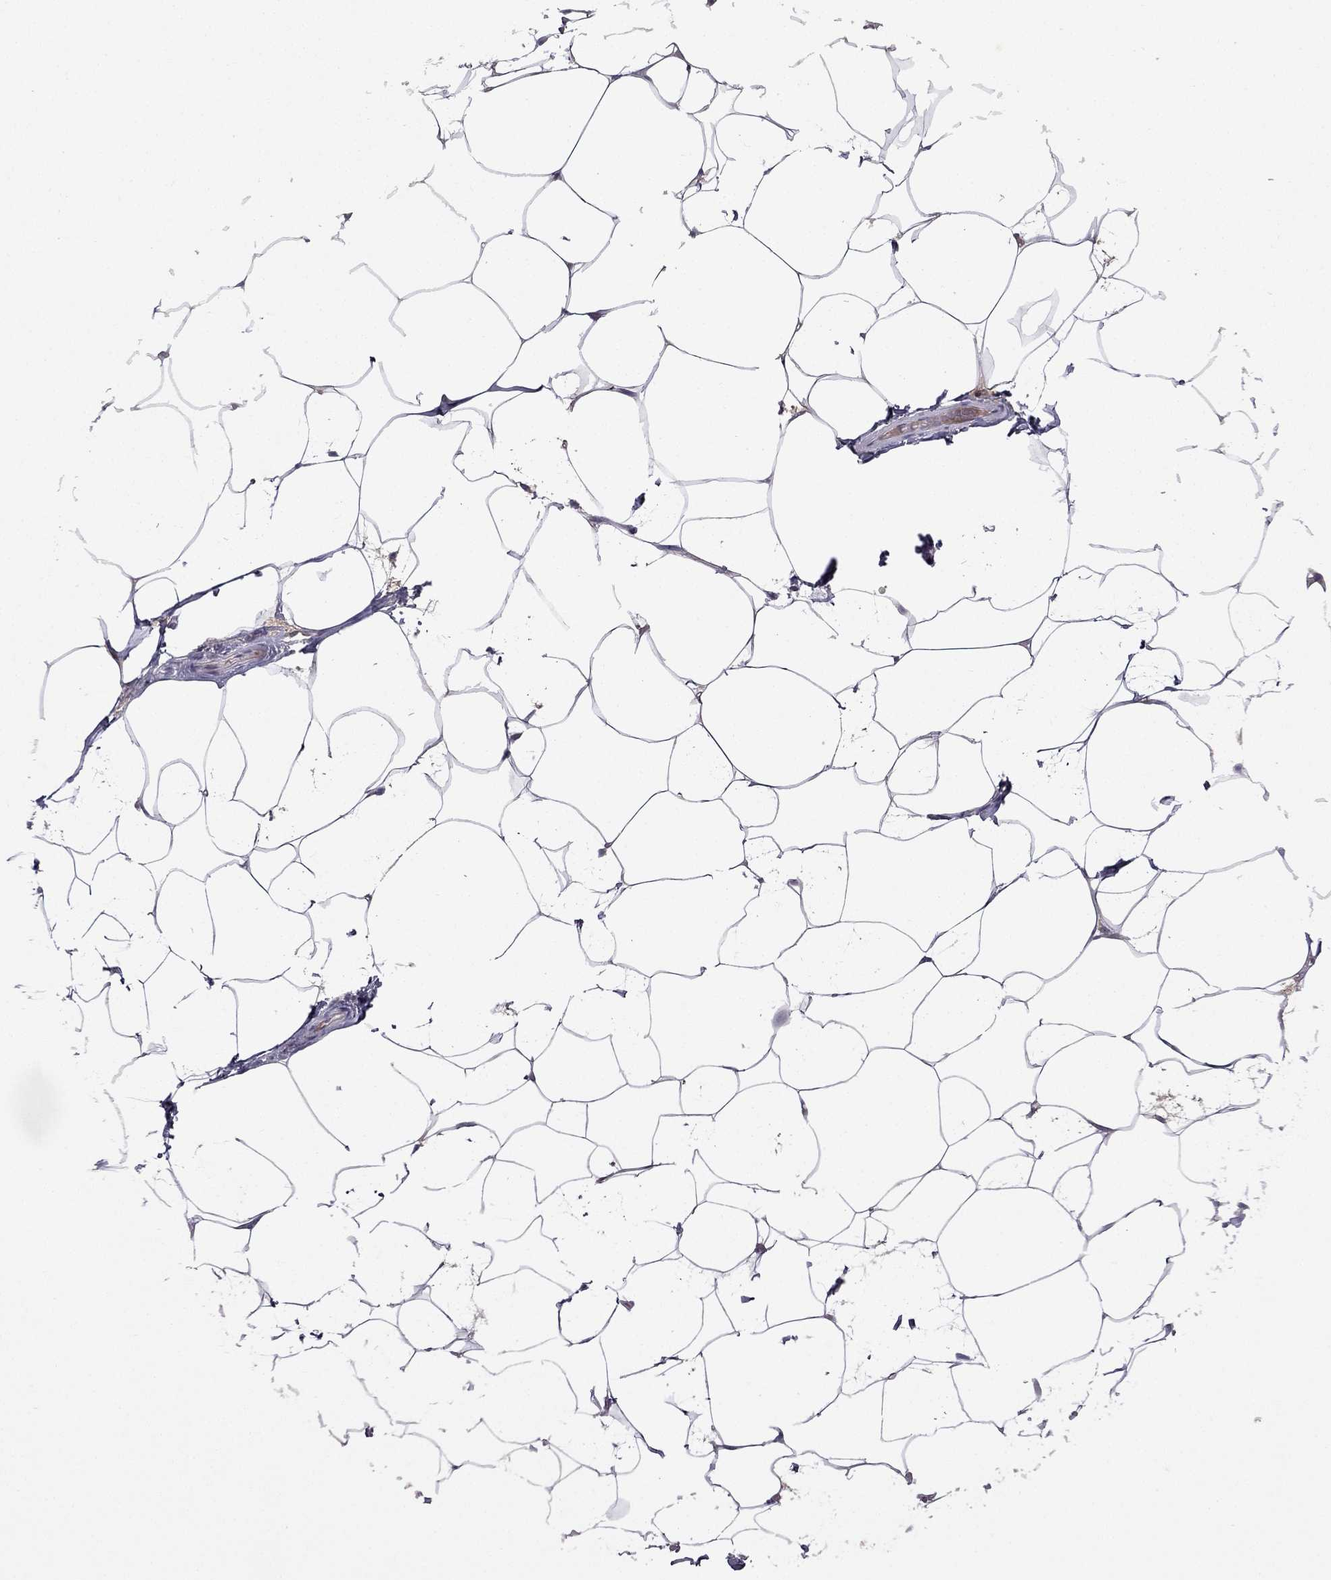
{"staining": {"intensity": "negative", "quantity": "none", "location": "none"}, "tissue": "breast", "cell_type": "Adipocytes", "image_type": "normal", "snomed": [{"axis": "morphology", "description": "Normal tissue, NOS"}, {"axis": "topography", "description": "Breast"}], "caption": "DAB (3,3'-diaminobenzidine) immunohistochemical staining of unremarkable breast shows no significant staining in adipocytes.", "gene": "UHRF1", "patient": {"sex": "female", "age": 32}}